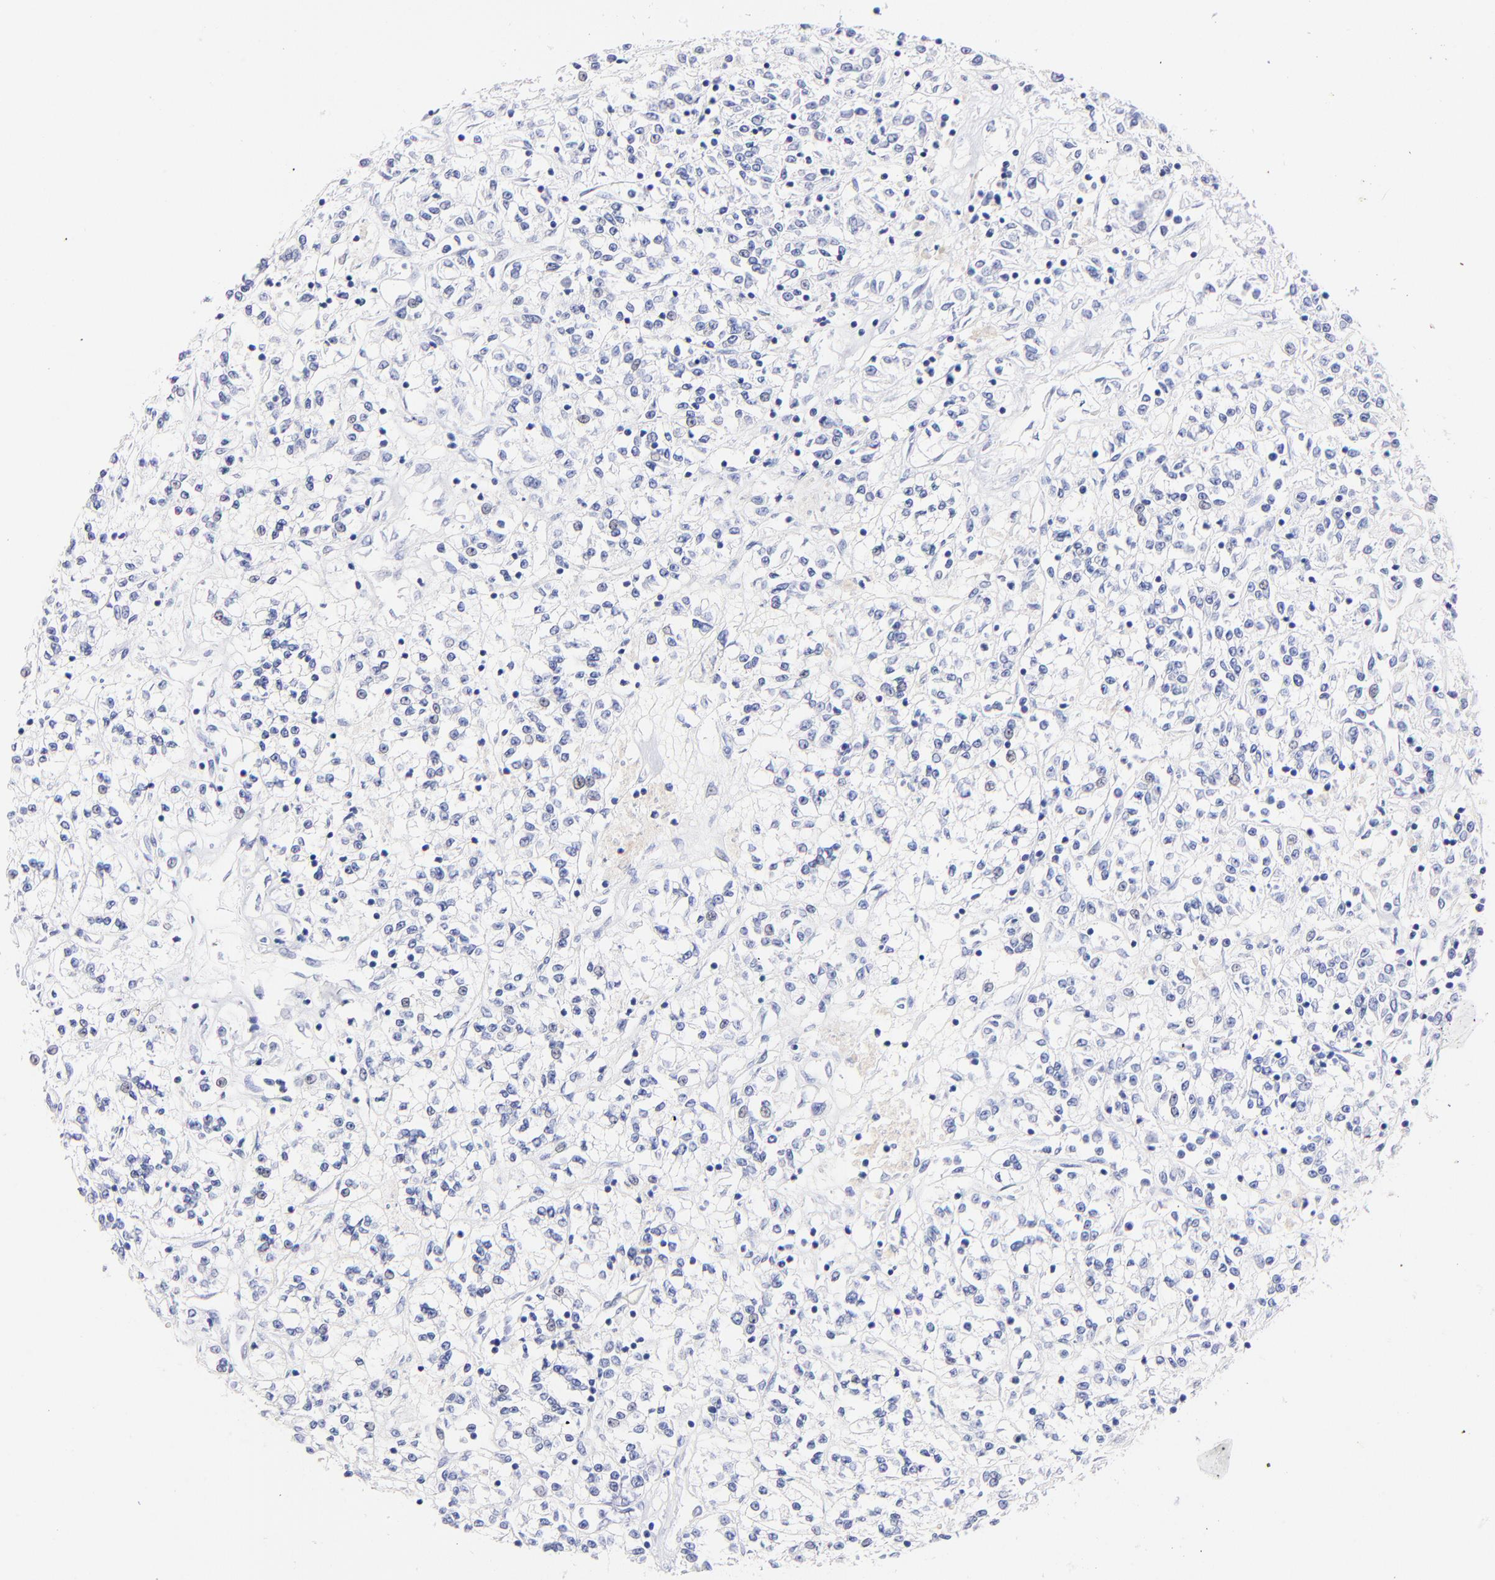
{"staining": {"intensity": "negative", "quantity": "none", "location": "none"}, "tissue": "renal cancer", "cell_type": "Tumor cells", "image_type": "cancer", "snomed": [{"axis": "morphology", "description": "Adenocarcinoma, NOS"}, {"axis": "topography", "description": "Kidney"}], "caption": "Immunohistochemical staining of renal cancer demonstrates no significant expression in tumor cells.", "gene": "HORMAD2", "patient": {"sex": "female", "age": 76}}